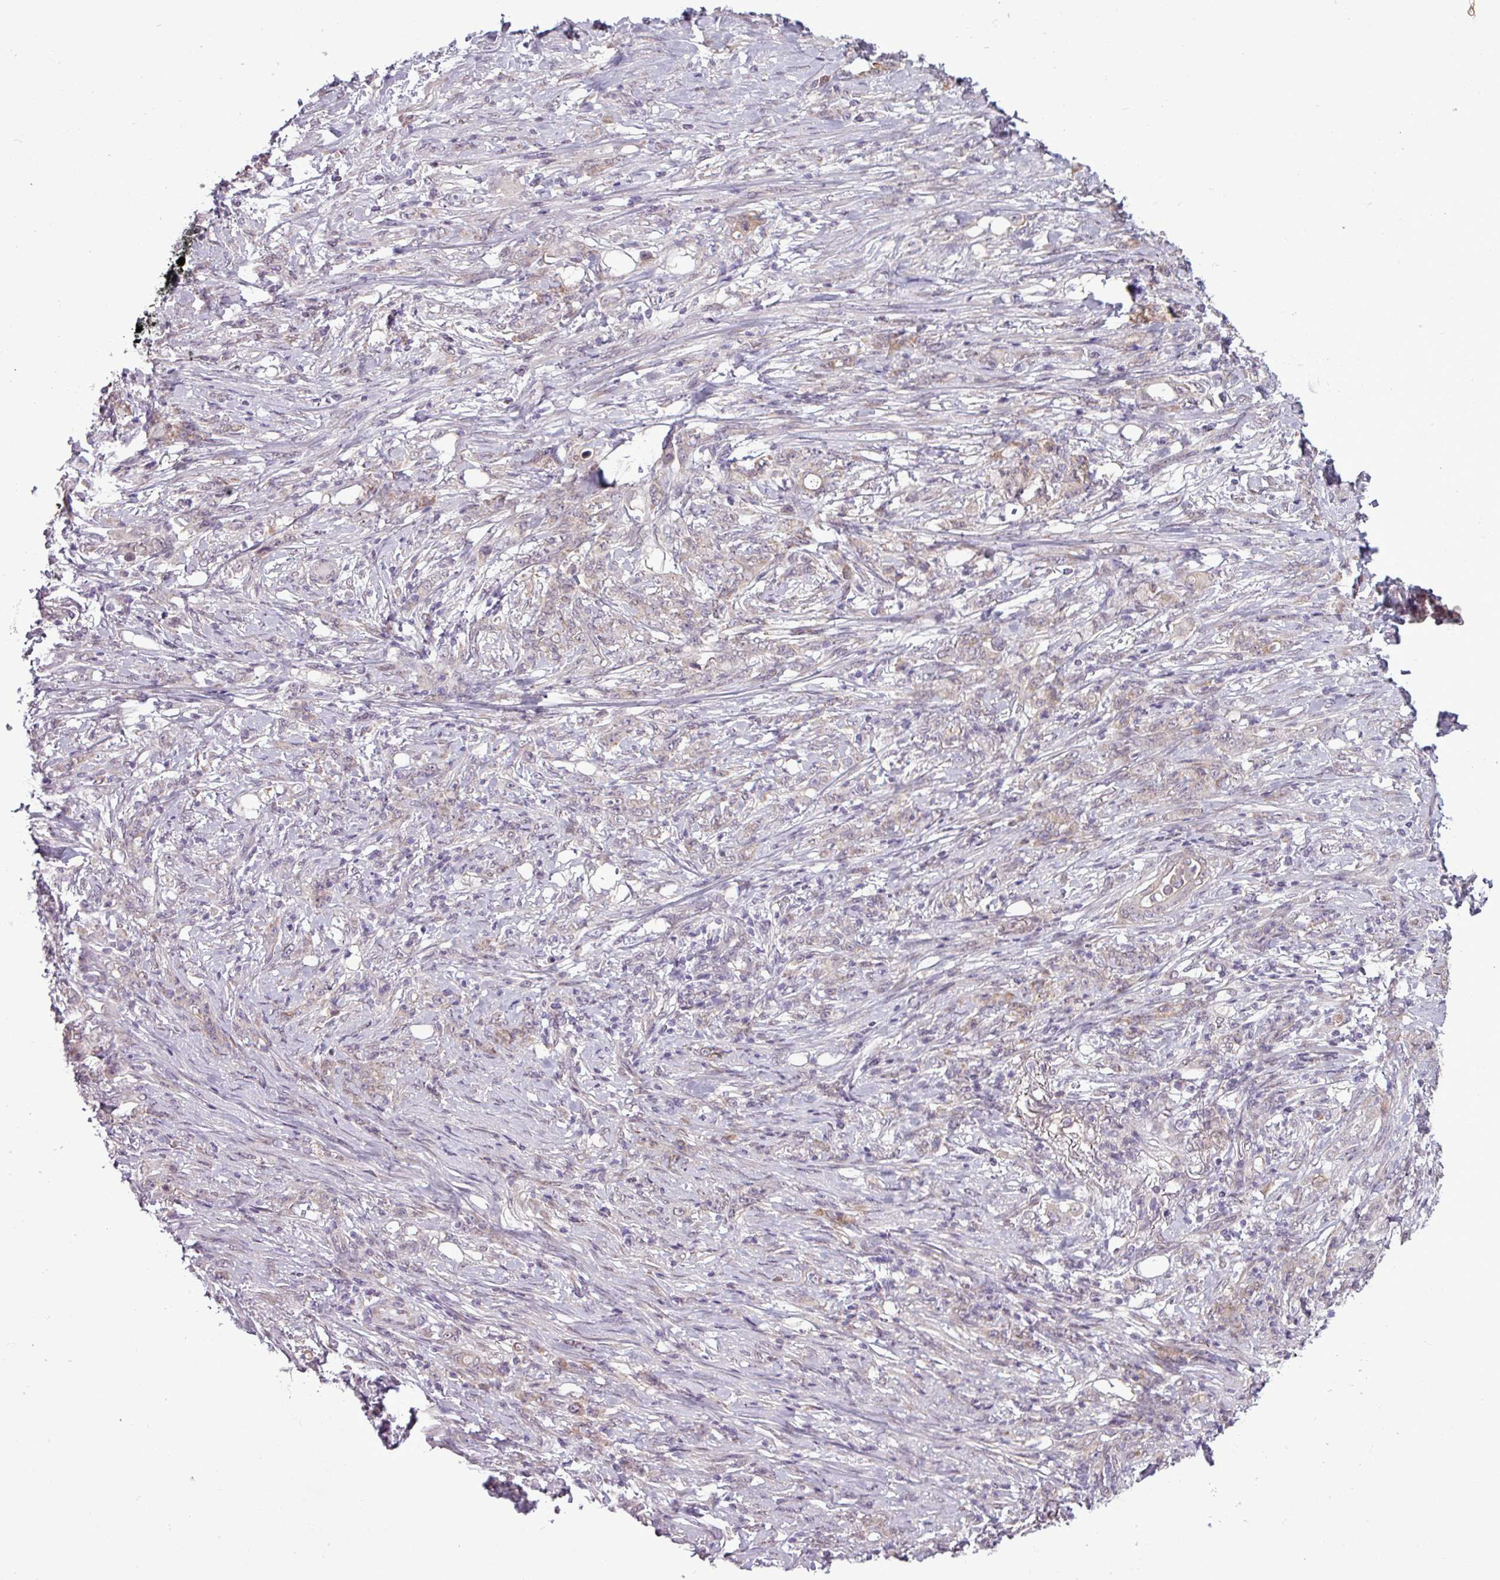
{"staining": {"intensity": "negative", "quantity": "none", "location": "none"}, "tissue": "stomach cancer", "cell_type": "Tumor cells", "image_type": "cancer", "snomed": [{"axis": "morphology", "description": "Adenocarcinoma, NOS"}, {"axis": "topography", "description": "Stomach"}], "caption": "Immunohistochemical staining of human stomach adenocarcinoma reveals no significant expression in tumor cells.", "gene": "GPT2", "patient": {"sex": "female", "age": 79}}